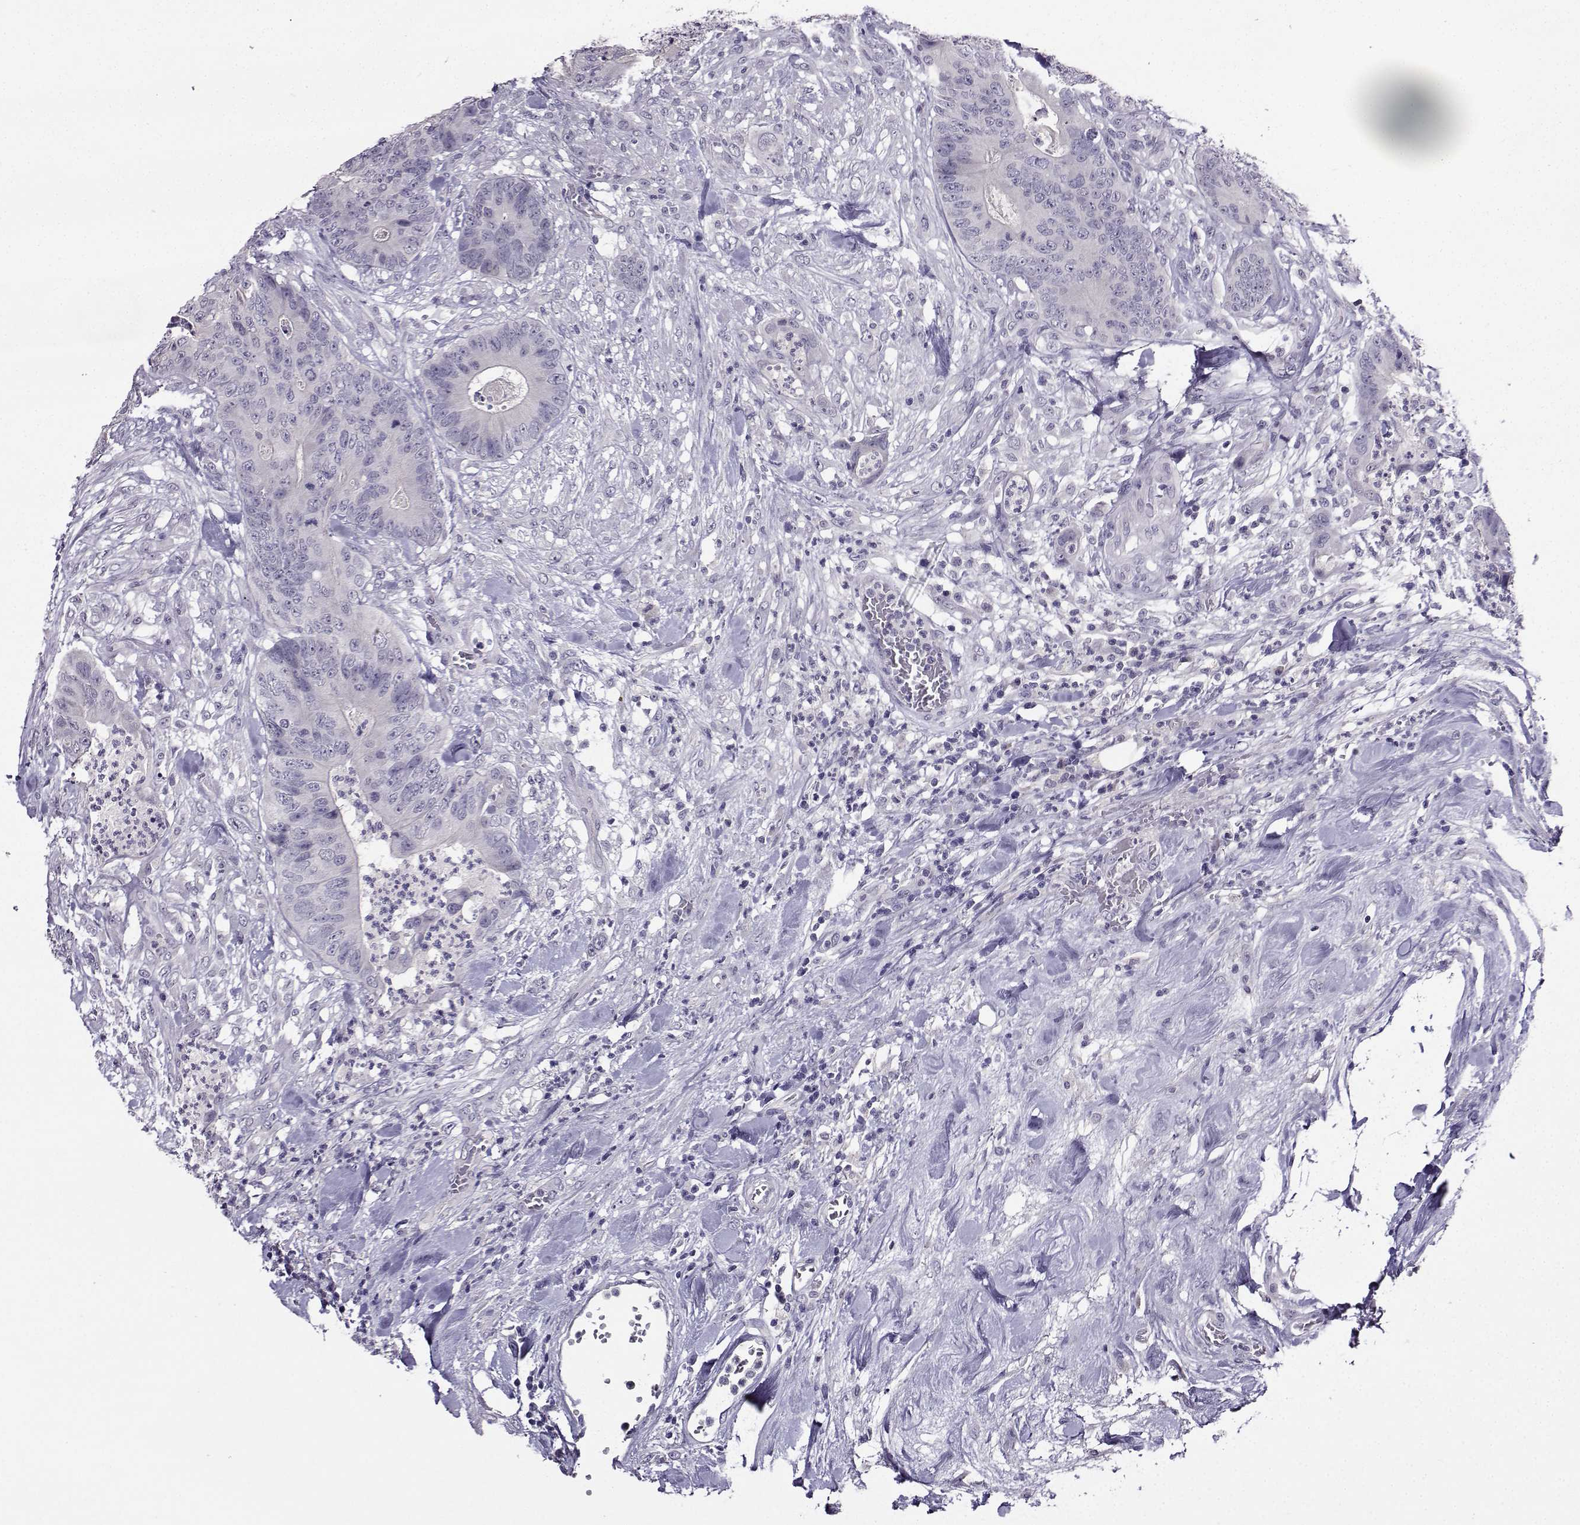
{"staining": {"intensity": "negative", "quantity": "none", "location": "none"}, "tissue": "colorectal cancer", "cell_type": "Tumor cells", "image_type": "cancer", "snomed": [{"axis": "morphology", "description": "Adenocarcinoma, NOS"}, {"axis": "topography", "description": "Colon"}], "caption": "An IHC photomicrograph of colorectal adenocarcinoma is shown. There is no staining in tumor cells of colorectal adenocarcinoma.", "gene": "CRYBB1", "patient": {"sex": "male", "age": 84}}